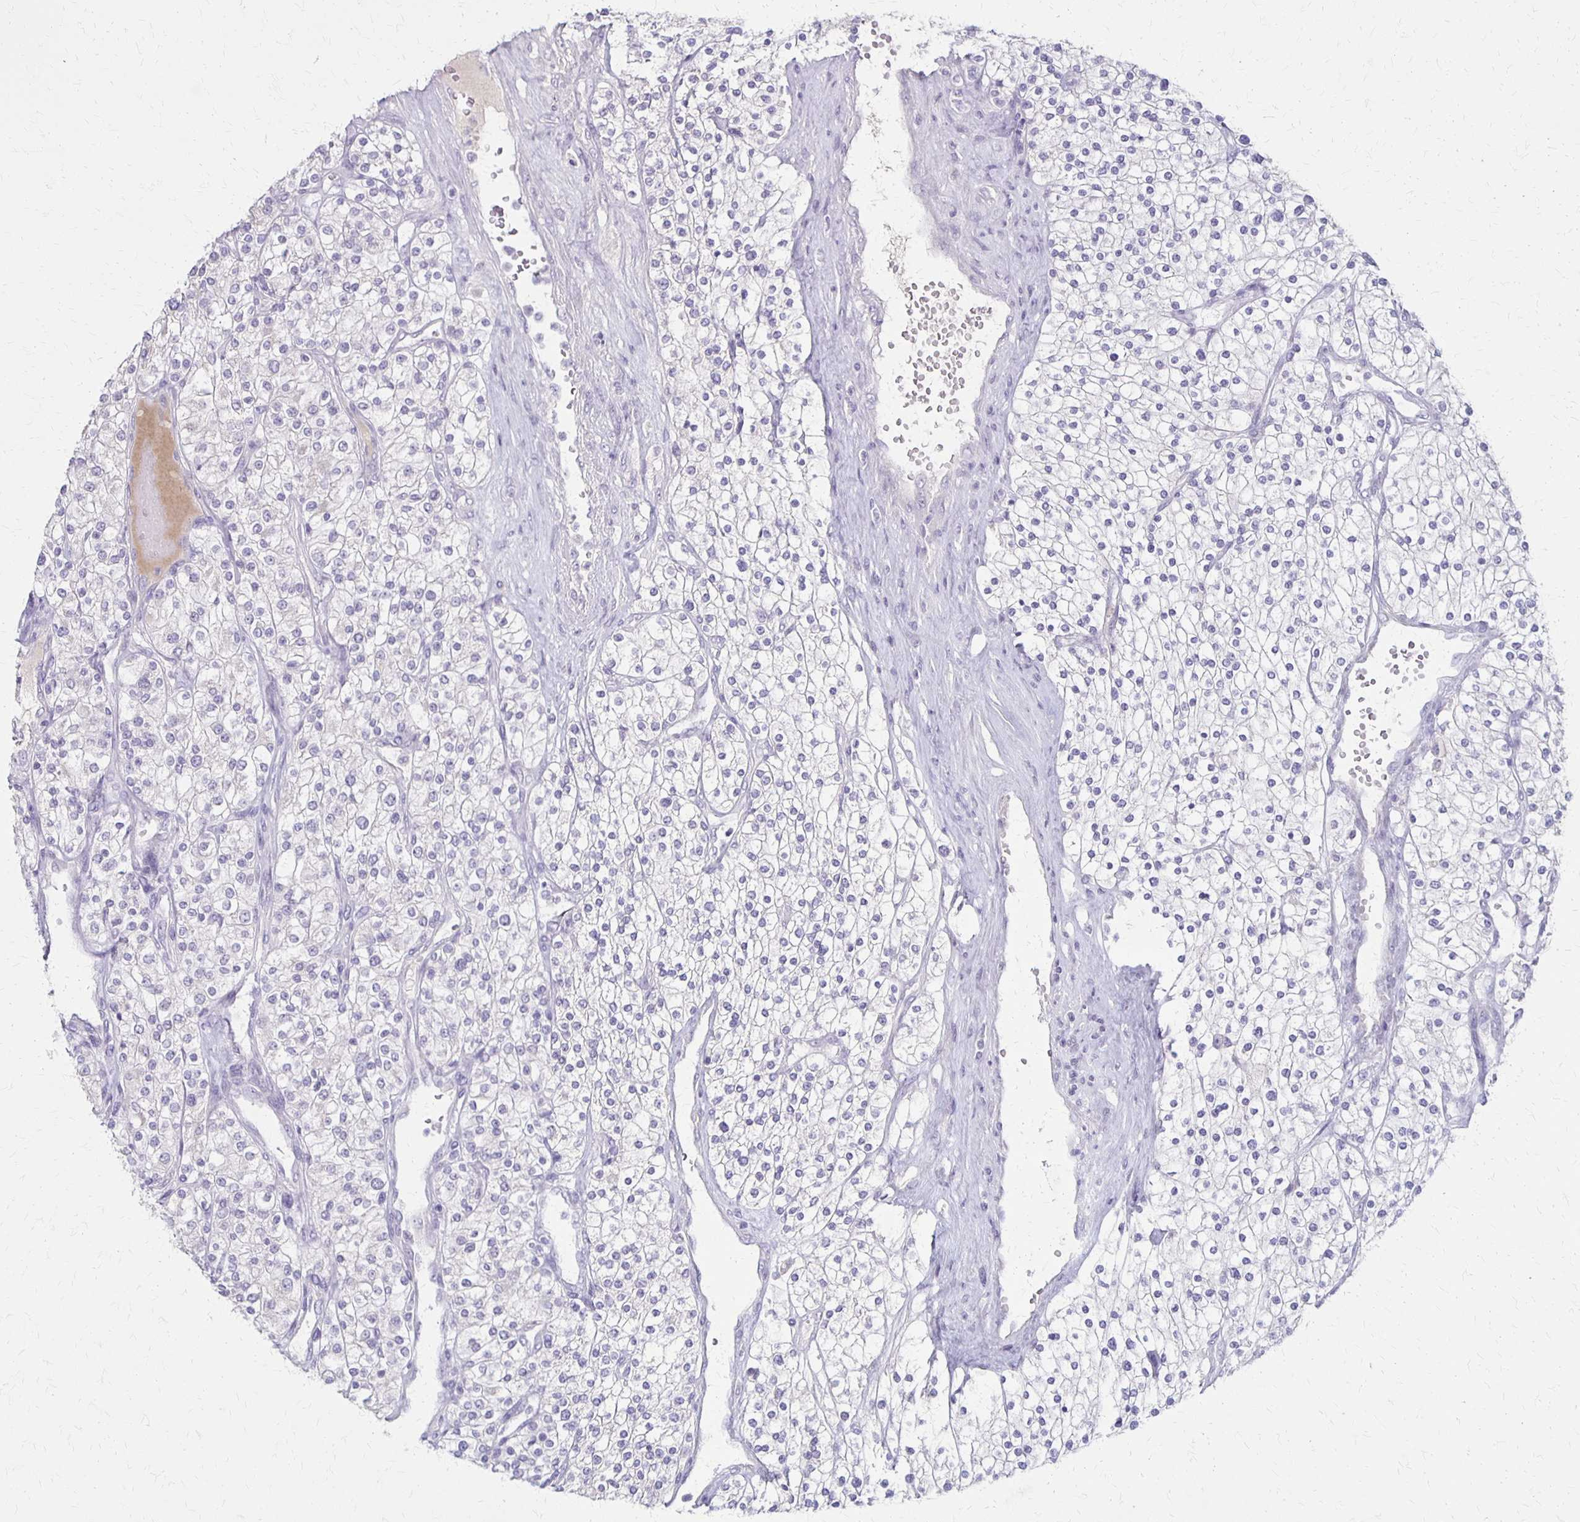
{"staining": {"intensity": "negative", "quantity": "none", "location": "none"}, "tissue": "renal cancer", "cell_type": "Tumor cells", "image_type": "cancer", "snomed": [{"axis": "morphology", "description": "Adenocarcinoma, NOS"}, {"axis": "topography", "description": "Kidney"}], "caption": "A photomicrograph of renal cancer (adenocarcinoma) stained for a protein exhibits no brown staining in tumor cells.", "gene": "SLC35E2B", "patient": {"sex": "male", "age": 80}}